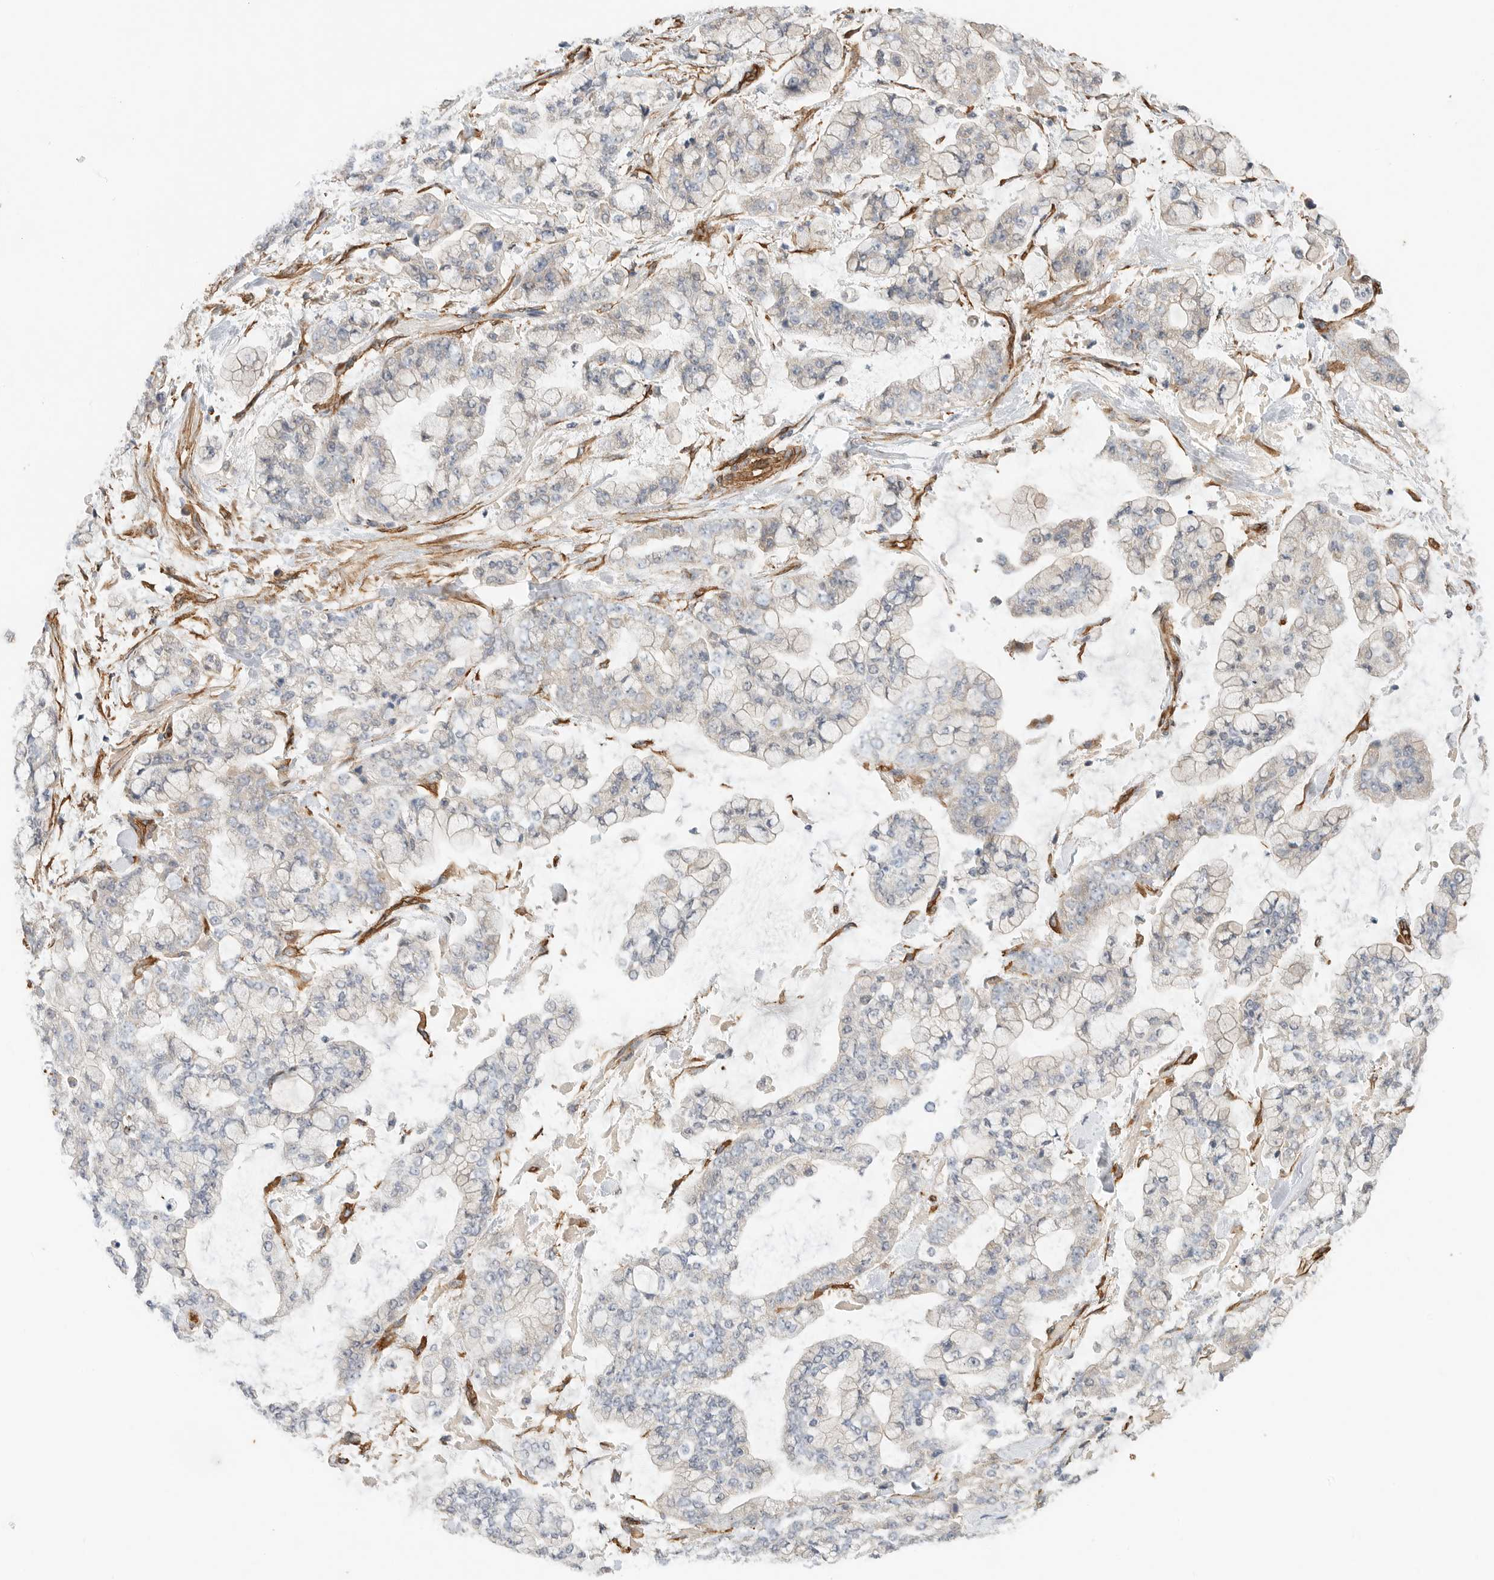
{"staining": {"intensity": "negative", "quantity": "none", "location": "none"}, "tissue": "stomach cancer", "cell_type": "Tumor cells", "image_type": "cancer", "snomed": [{"axis": "morphology", "description": "Normal tissue, NOS"}, {"axis": "morphology", "description": "Adenocarcinoma, NOS"}, {"axis": "topography", "description": "Stomach, upper"}, {"axis": "topography", "description": "Stomach"}], "caption": "Immunohistochemical staining of stomach cancer demonstrates no significant positivity in tumor cells.", "gene": "JMJD4", "patient": {"sex": "male", "age": 76}}